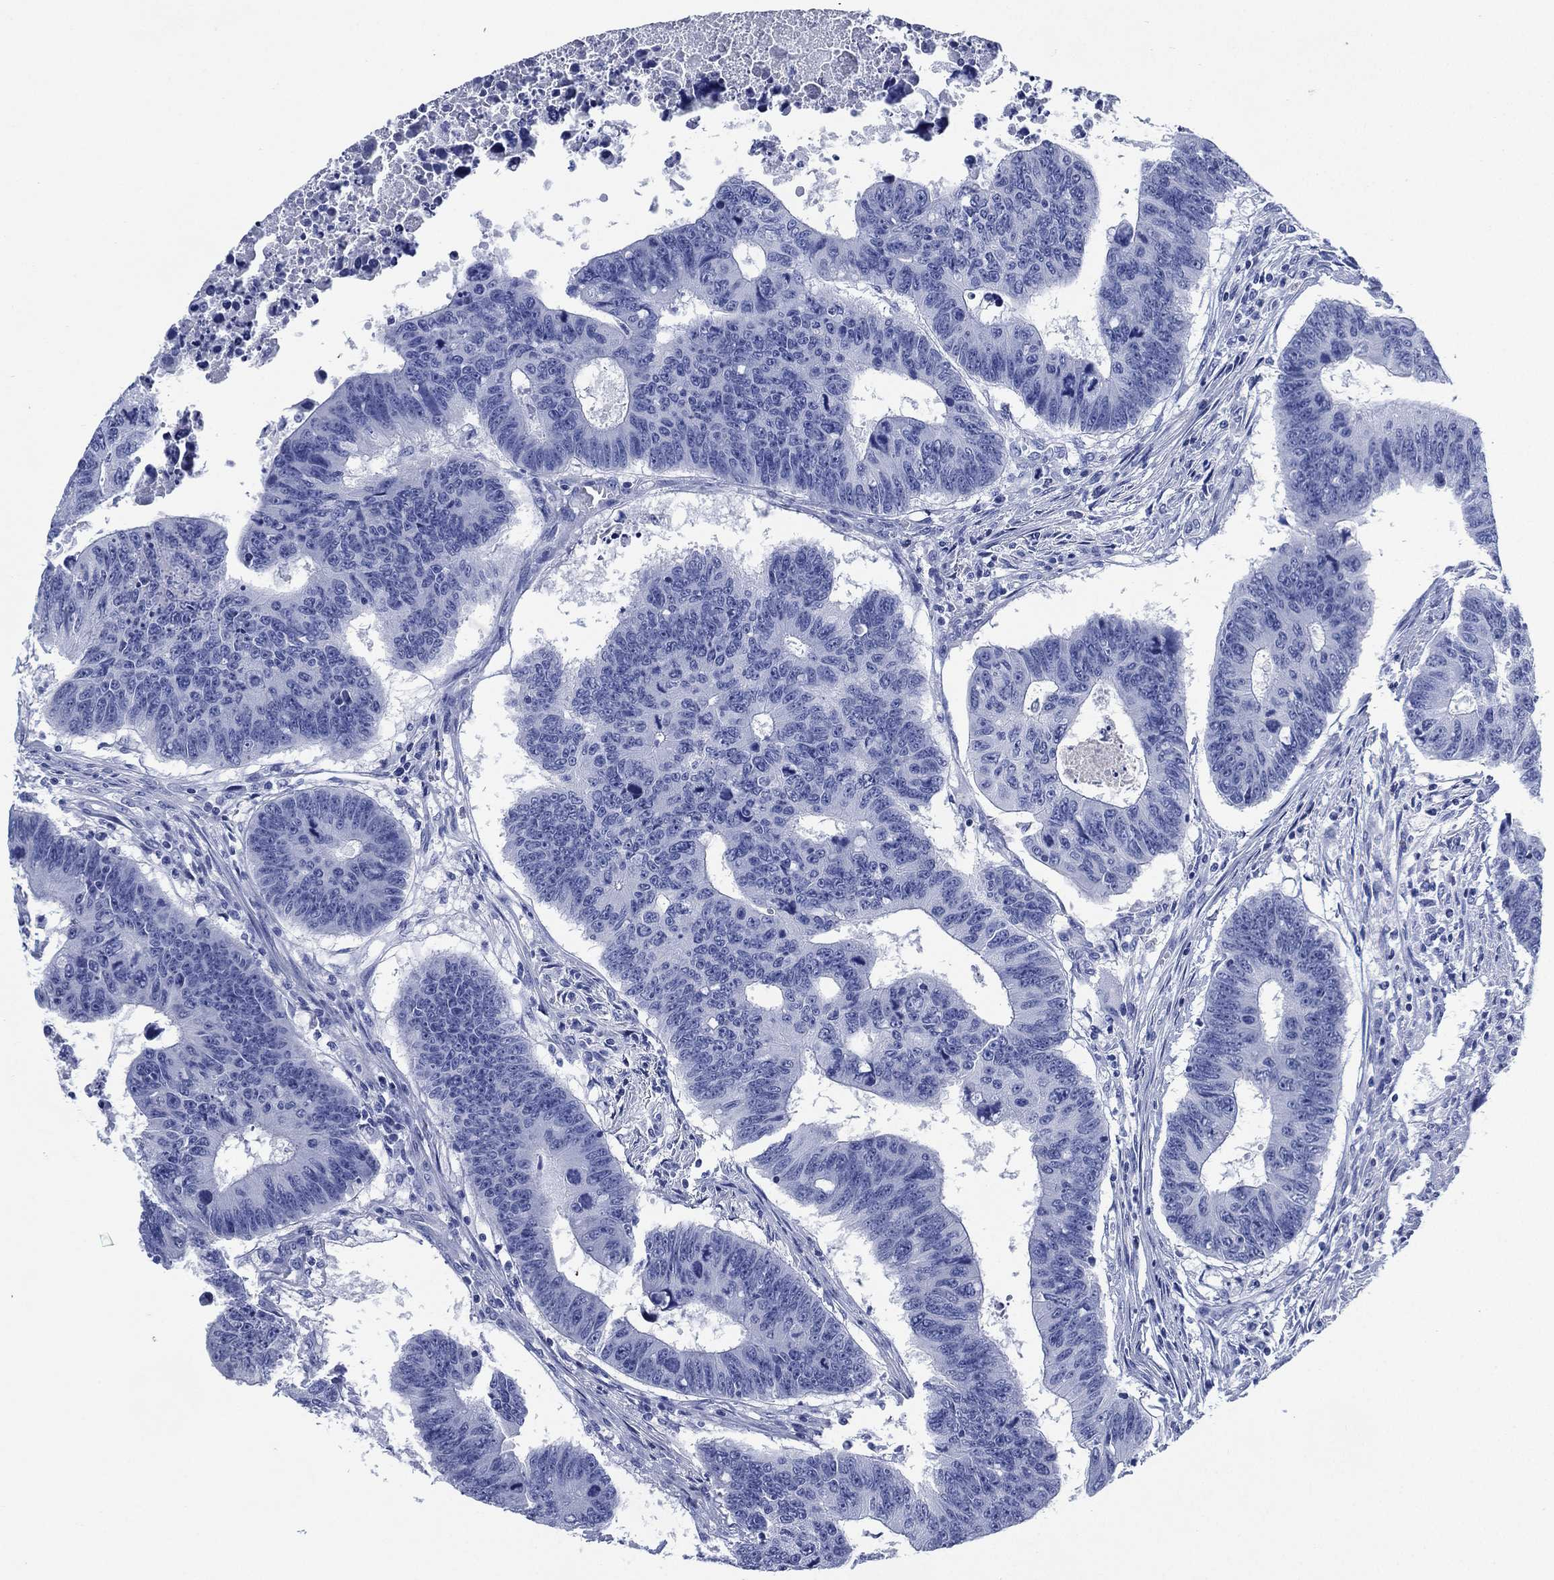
{"staining": {"intensity": "negative", "quantity": "none", "location": "none"}, "tissue": "colorectal cancer", "cell_type": "Tumor cells", "image_type": "cancer", "snomed": [{"axis": "morphology", "description": "Adenocarcinoma, NOS"}, {"axis": "topography", "description": "Rectum"}], "caption": "Photomicrograph shows no significant protein positivity in tumor cells of colorectal cancer (adenocarcinoma).", "gene": "SIGLECL1", "patient": {"sex": "female", "age": 85}}